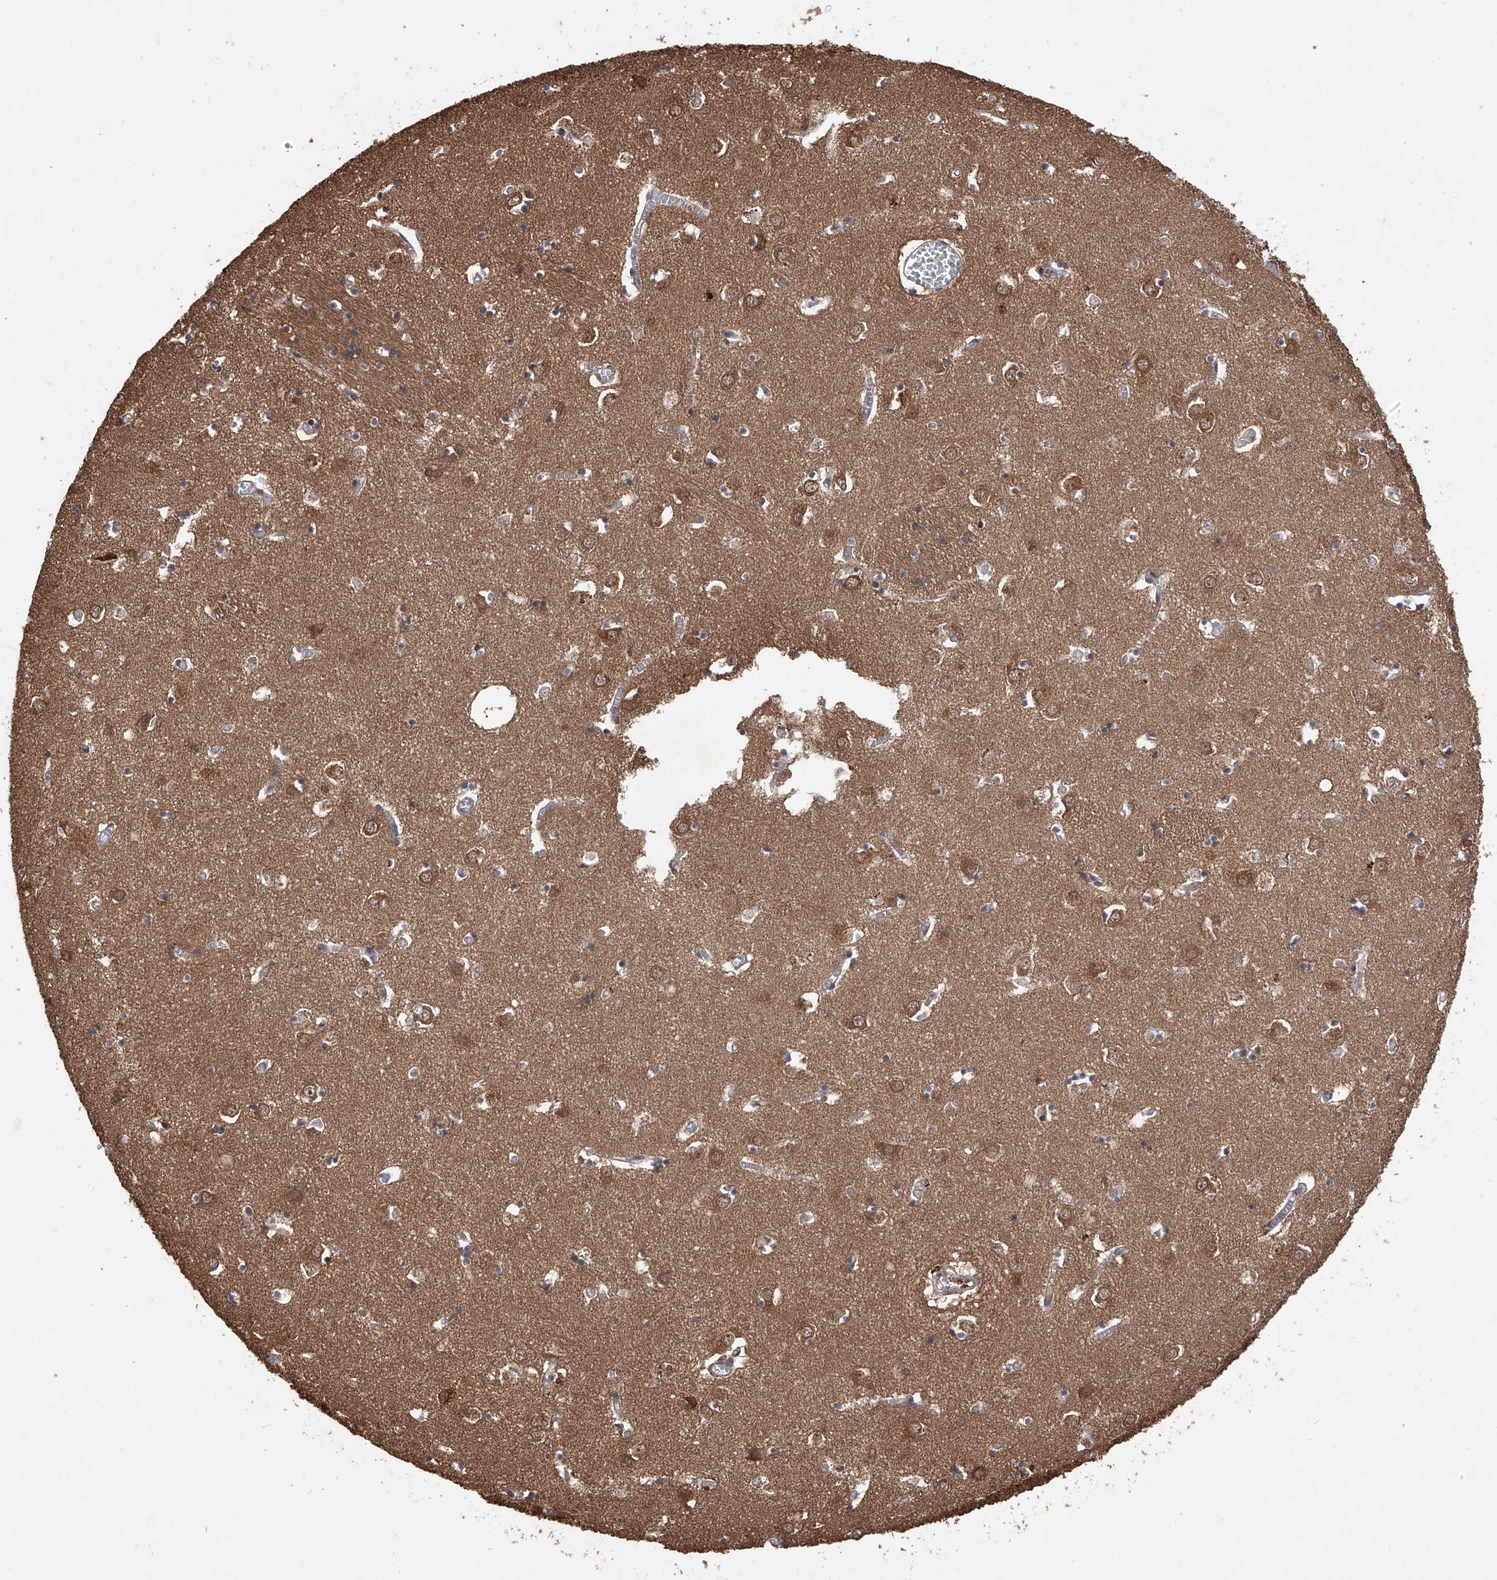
{"staining": {"intensity": "moderate", "quantity": "25%-75%", "location": "cytoplasmic/membranous"}, "tissue": "caudate", "cell_type": "Glial cells", "image_type": "normal", "snomed": [{"axis": "morphology", "description": "Normal tissue, NOS"}, {"axis": "topography", "description": "Lateral ventricle wall"}], "caption": "Immunohistochemical staining of normal human caudate exhibits 25%-75% levels of moderate cytoplasmic/membranous protein expression in about 25%-75% of glial cells.", "gene": "LYSMD4", "patient": {"sex": "male", "age": 70}}